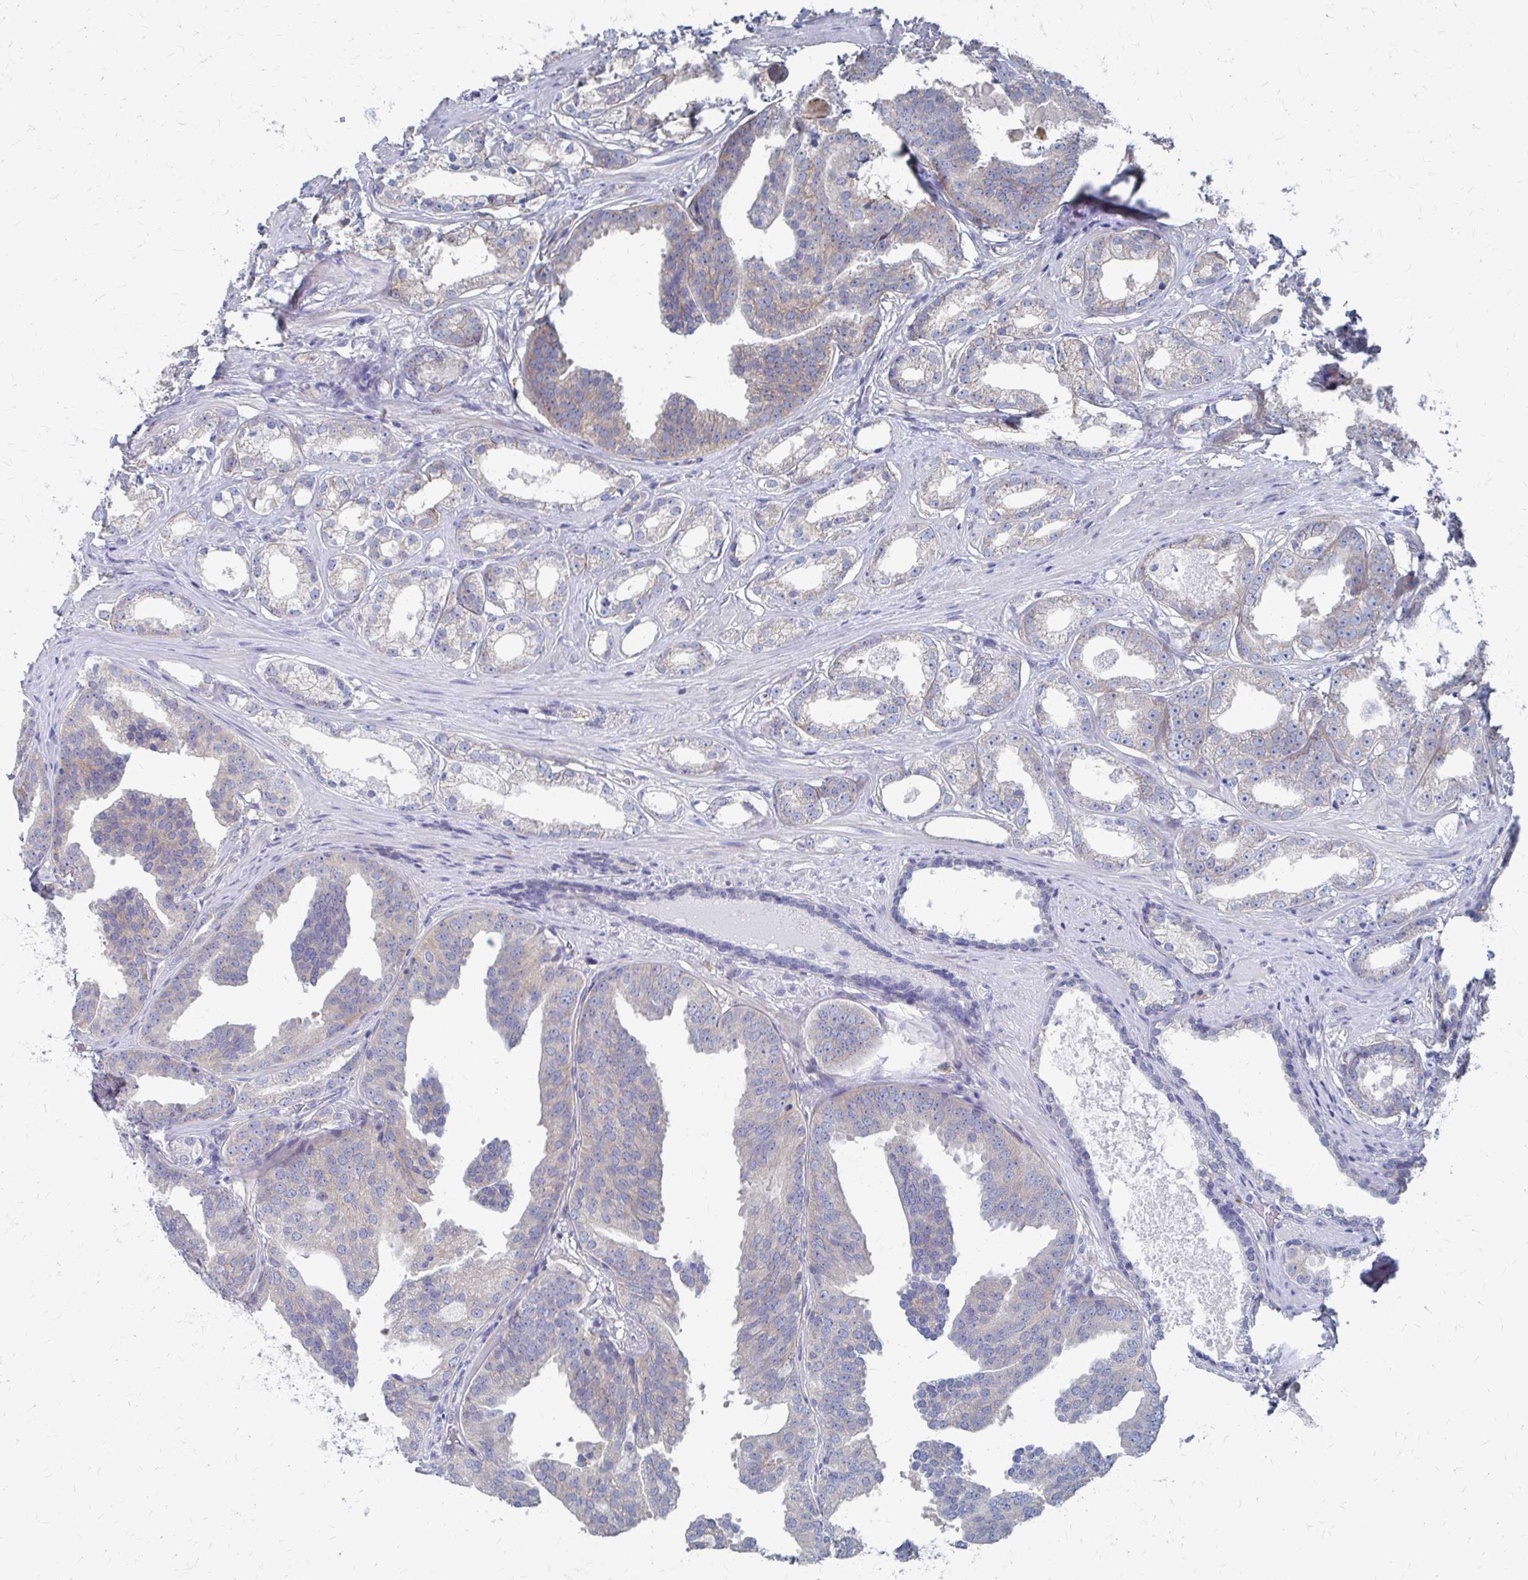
{"staining": {"intensity": "weak", "quantity": "25%-75%", "location": "cytoplasmic/membranous"}, "tissue": "prostate cancer", "cell_type": "Tumor cells", "image_type": "cancer", "snomed": [{"axis": "morphology", "description": "Adenocarcinoma, Low grade"}, {"axis": "topography", "description": "Prostate"}], "caption": "Immunohistochemical staining of human prostate adenocarcinoma (low-grade) displays low levels of weak cytoplasmic/membranous positivity in approximately 25%-75% of tumor cells. (Stains: DAB (3,3'-diaminobenzidine) in brown, nuclei in blue, Microscopy: brightfield microscopy at high magnification).", "gene": "PLEKHG7", "patient": {"sex": "male", "age": 65}}